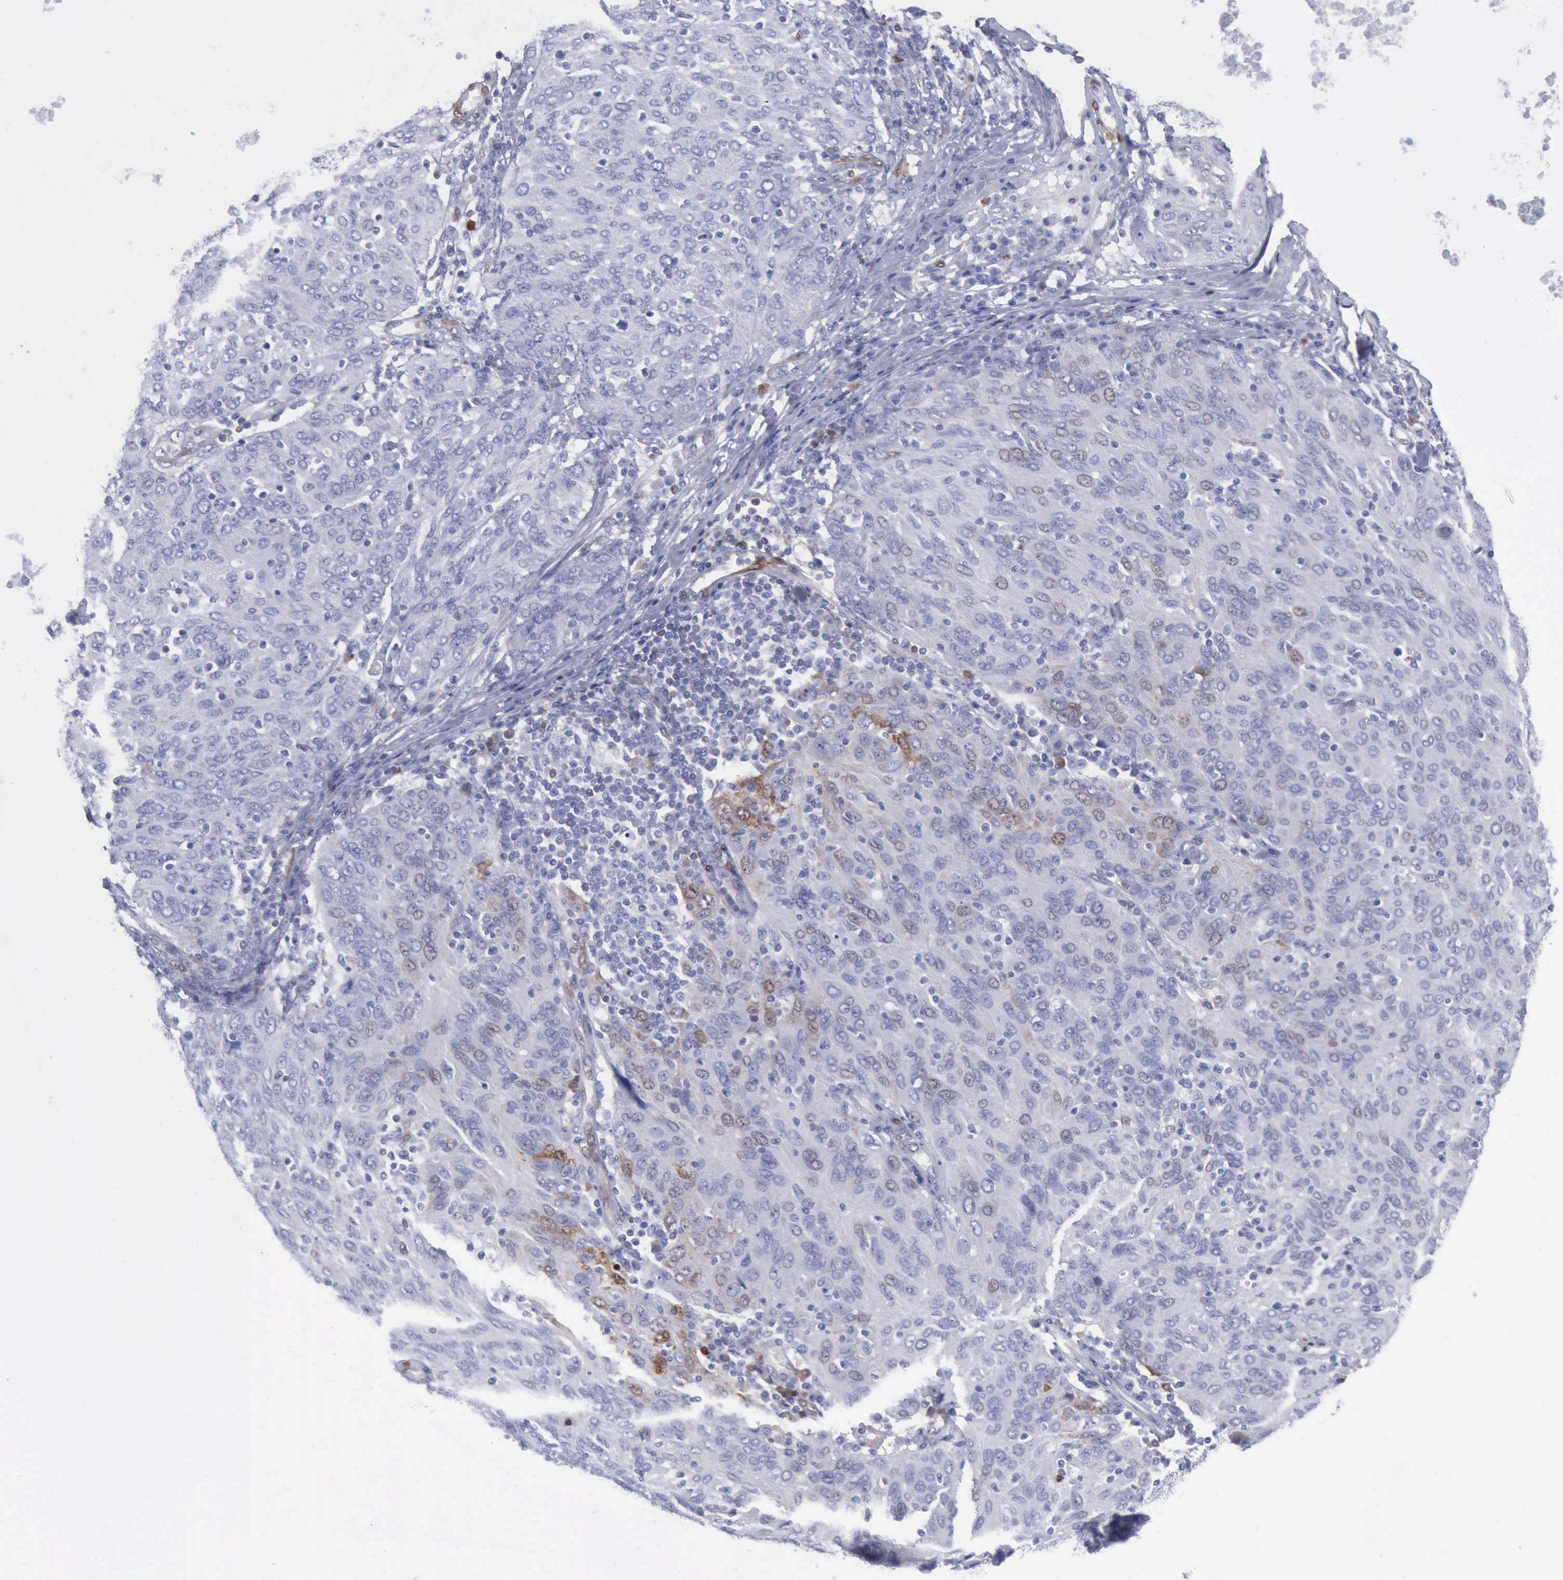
{"staining": {"intensity": "negative", "quantity": "none", "location": "none"}, "tissue": "ovarian cancer", "cell_type": "Tumor cells", "image_type": "cancer", "snomed": [{"axis": "morphology", "description": "Carcinoma, endometroid"}, {"axis": "topography", "description": "Ovary"}], "caption": "Tumor cells show no significant staining in endometroid carcinoma (ovarian).", "gene": "FHL1", "patient": {"sex": "female", "age": 50}}